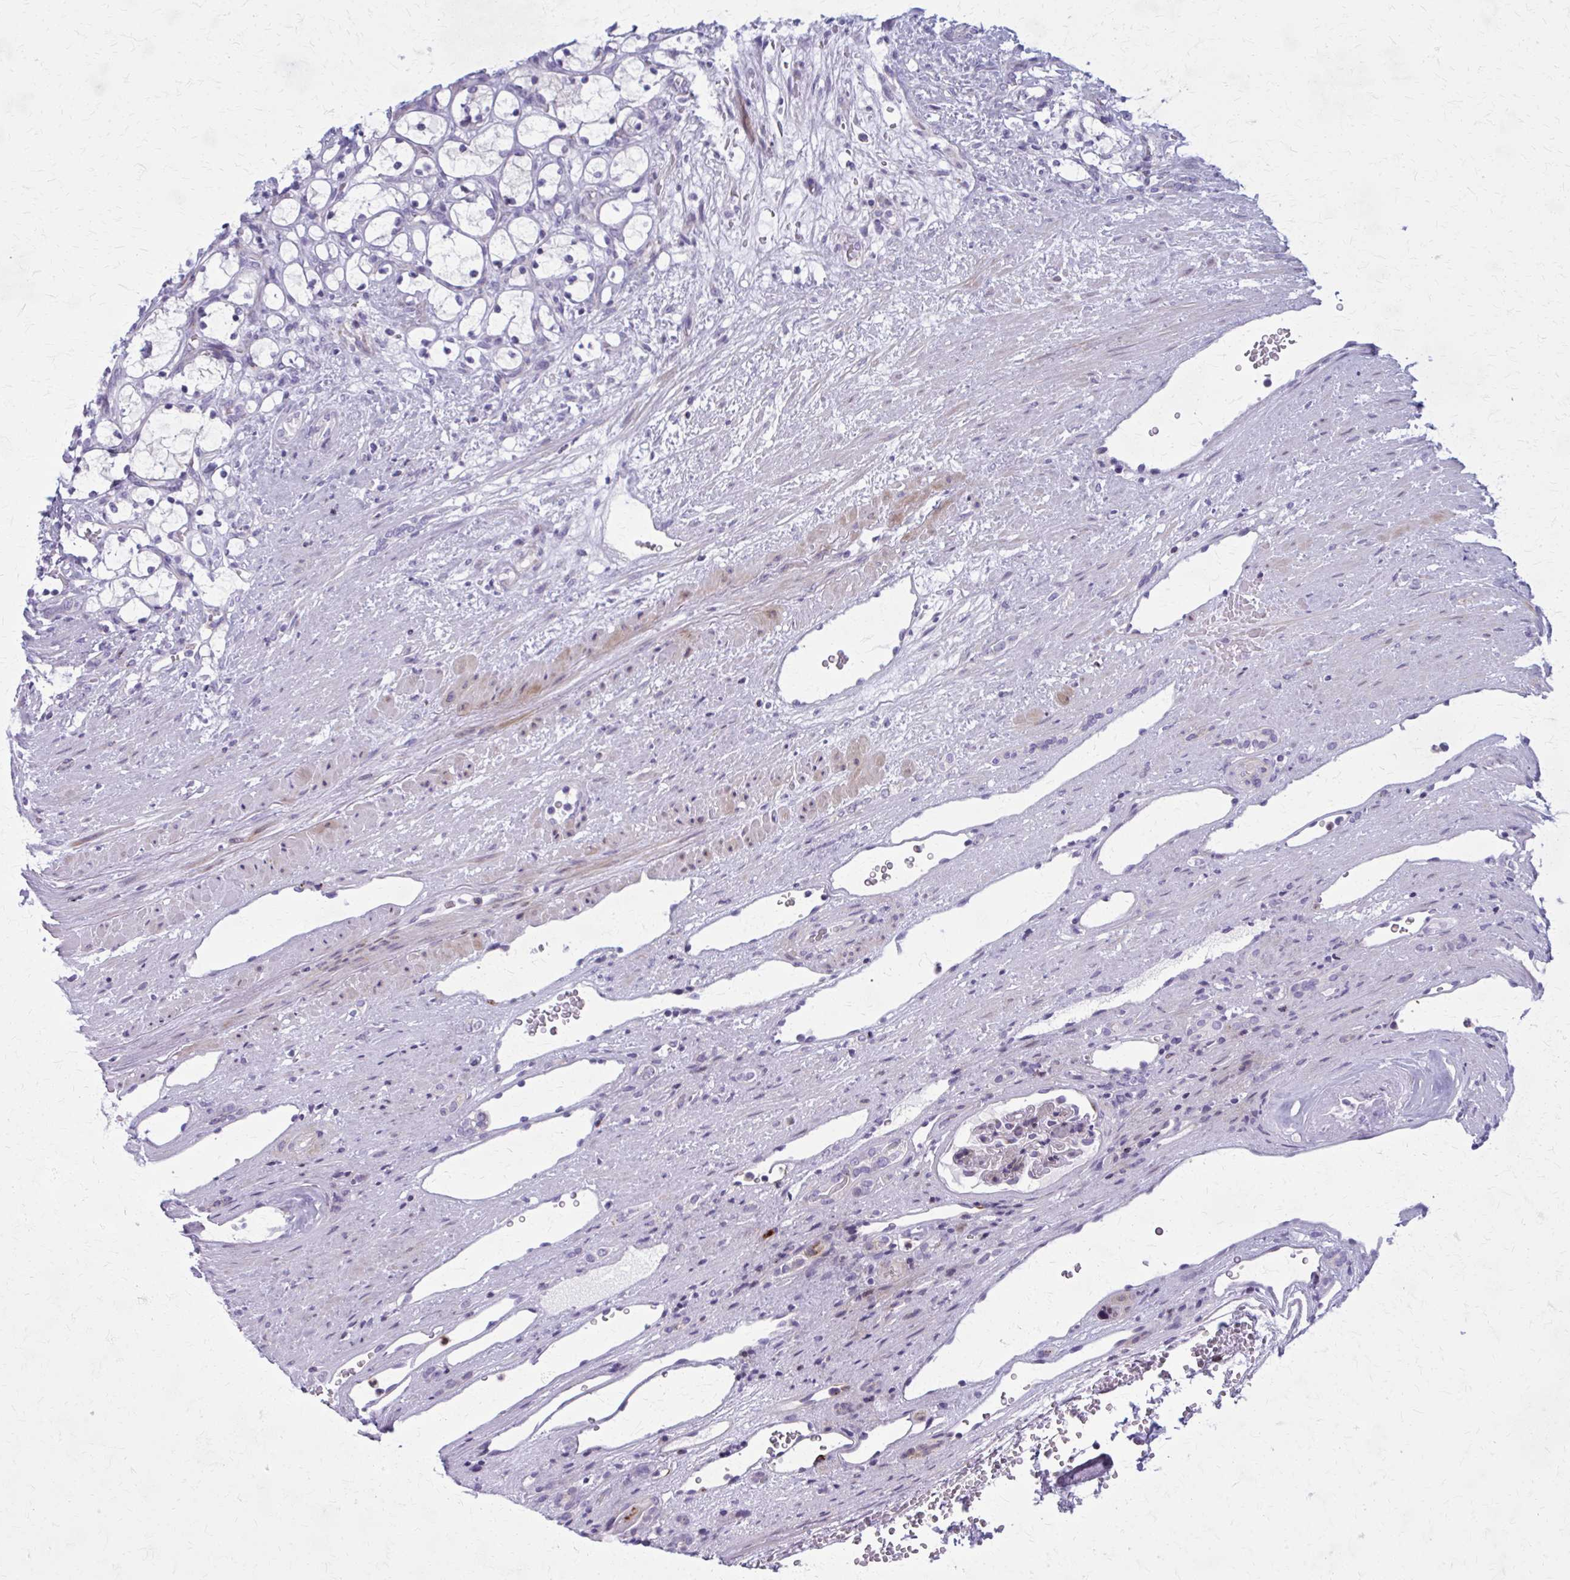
{"staining": {"intensity": "negative", "quantity": "none", "location": "none"}, "tissue": "renal cancer", "cell_type": "Tumor cells", "image_type": "cancer", "snomed": [{"axis": "morphology", "description": "Adenocarcinoma, NOS"}, {"axis": "topography", "description": "Kidney"}], "caption": "Immunohistochemistry of human renal adenocarcinoma exhibits no positivity in tumor cells.", "gene": "PEDS1", "patient": {"sex": "female", "age": 69}}